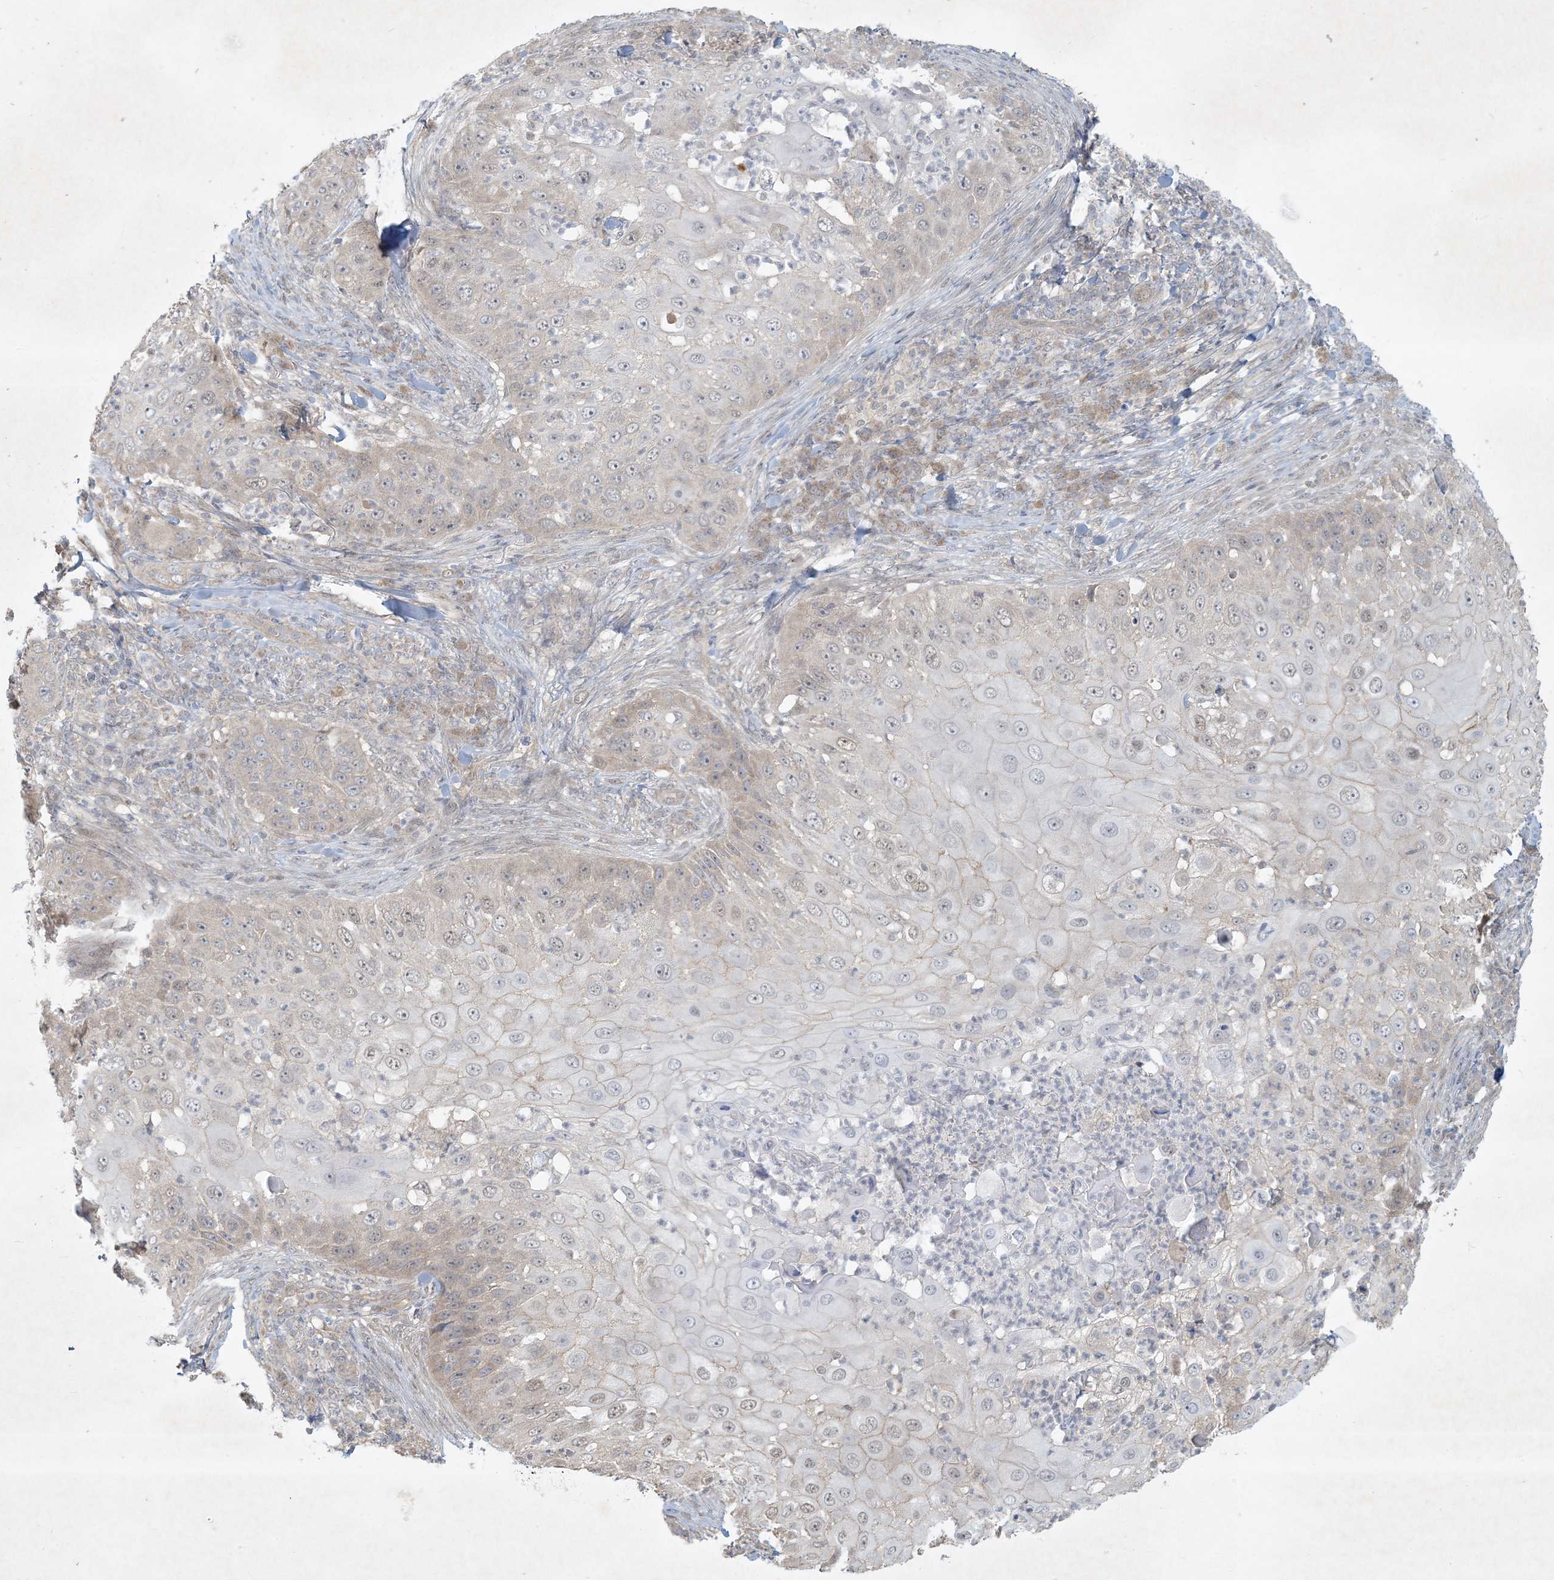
{"staining": {"intensity": "negative", "quantity": "none", "location": "none"}, "tissue": "skin cancer", "cell_type": "Tumor cells", "image_type": "cancer", "snomed": [{"axis": "morphology", "description": "Squamous cell carcinoma, NOS"}, {"axis": "topography", "description": "Skin"}], "caption": "A photomicrograph of skin squamous cell carcinoma stained for a protein demonstrates no brown staining in tumor cells.", "gene": "BCORL1", "patient": {"sex": "female", "age": 44}}